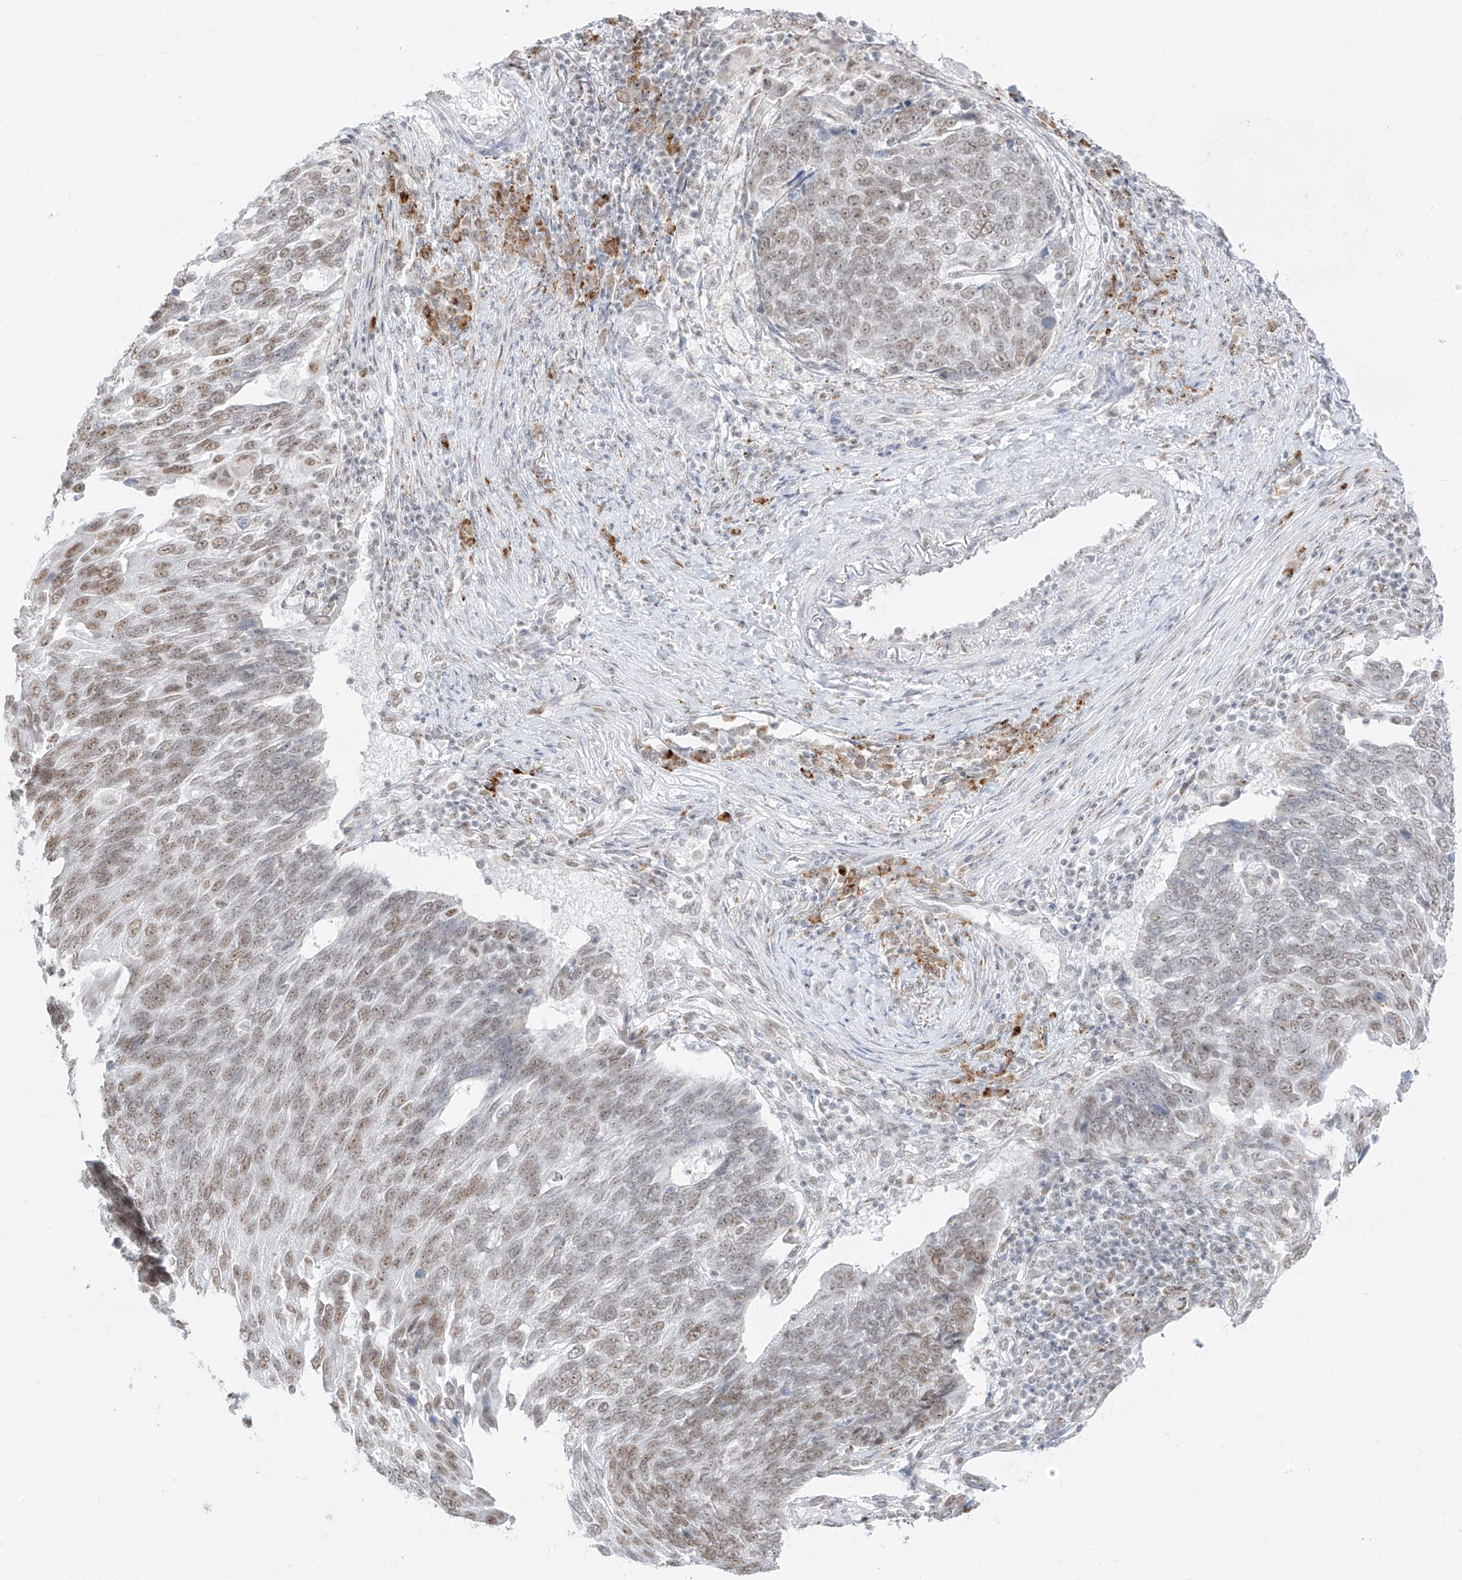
{"staining": {"intensity": "moderate", "quantity": "25%-75%", "location": "nuclear"}, "tissue": "lung cancer", "cell_type": "Tumor cells", "image_type": "cancer", "snomed": [{"axis": "morphology", "description": "Squamous cell carcinoma, NOS"}, {"axis": "topography", "description": "Lung"}], "caption": "This is a histology image of immunohistochemistry staining of lung cancer (squamous cell carcinoma), which shows moderate positivity in the nuclear of tumor cells.", "gene": "SUPT5H", "patient": {"sex": "male", "age": 66}}